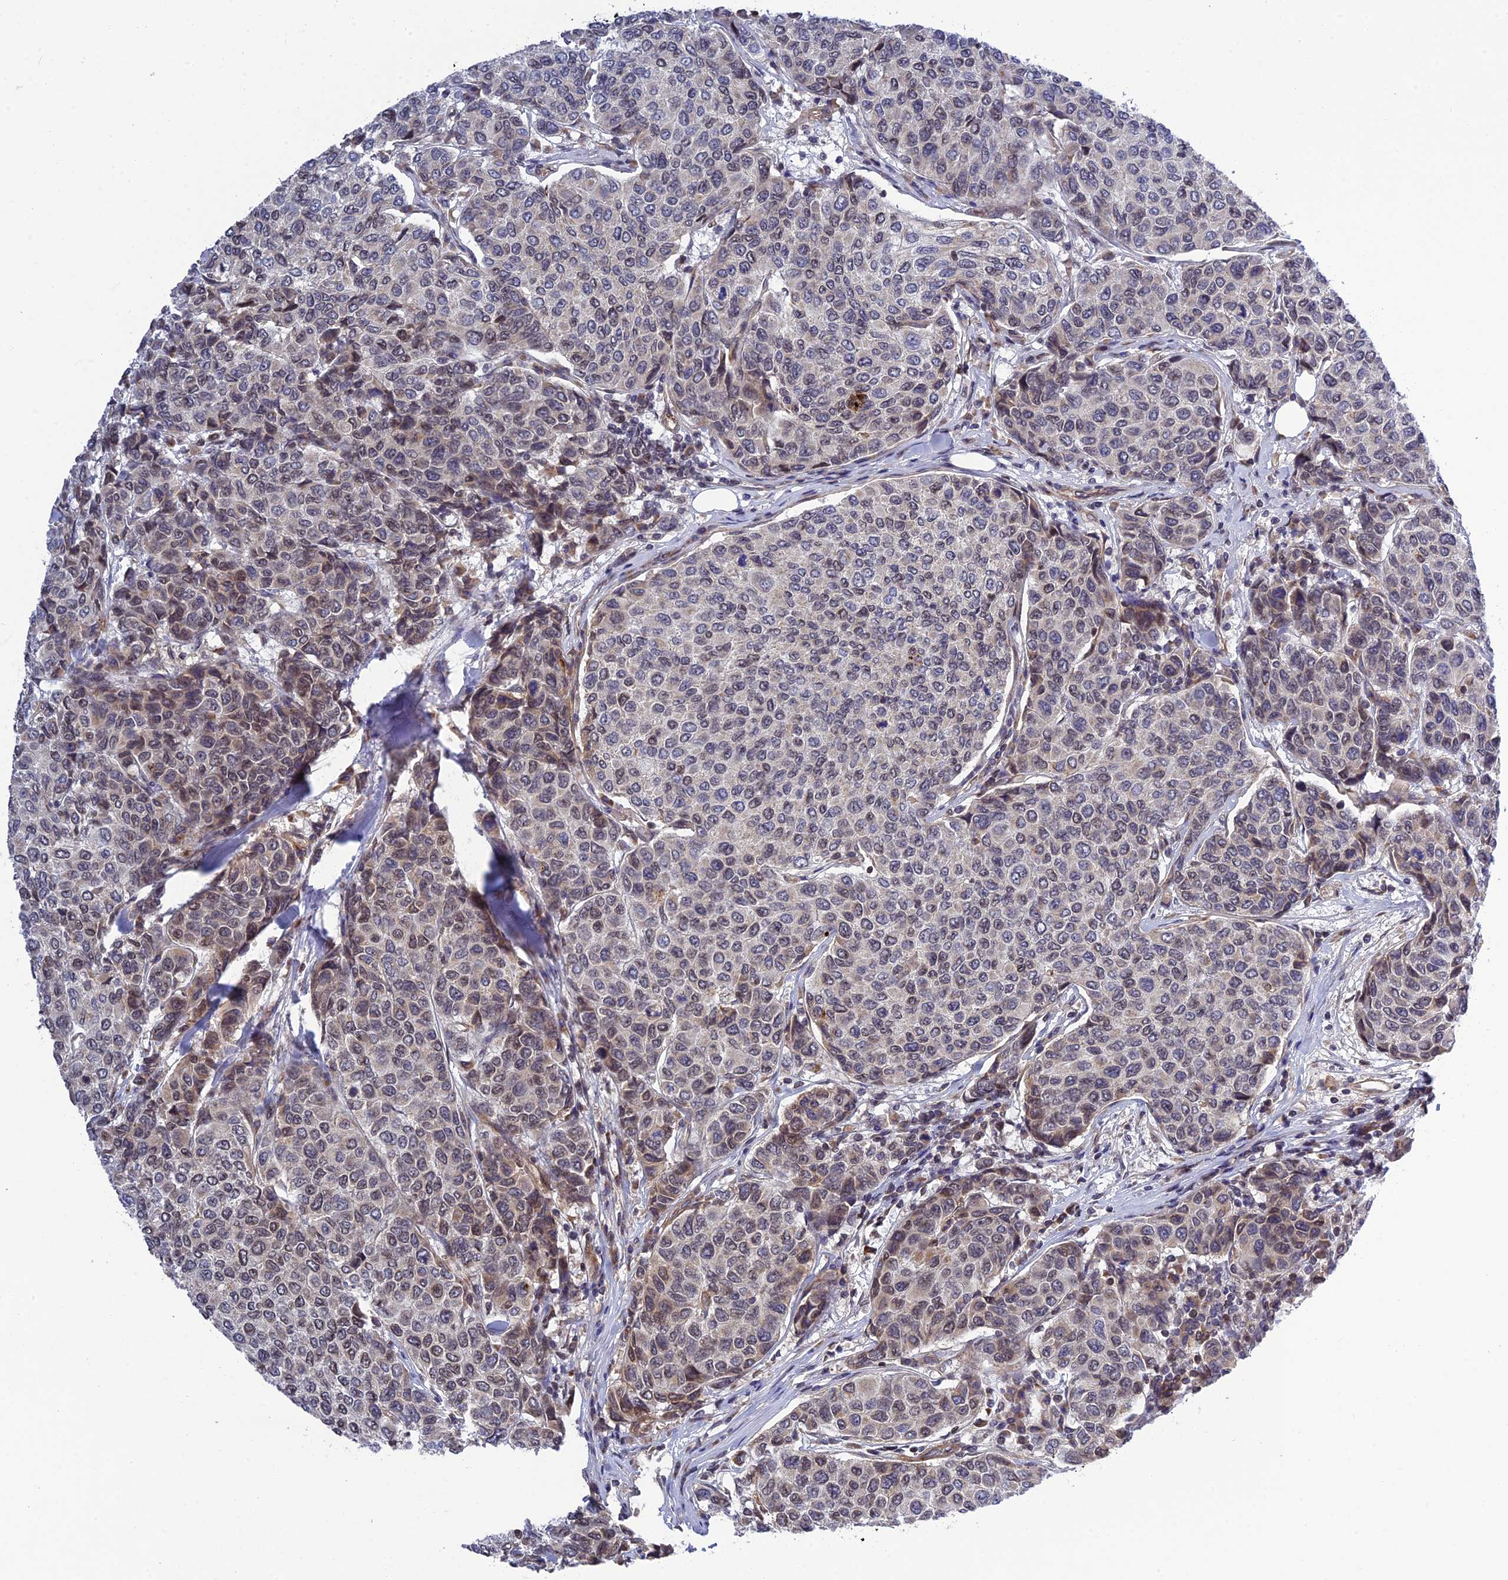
{"staining": {"intensity": "weak", "quantity": "25%-75%", "location": "nuclear"}, "tissue": "breast cancer", "cell_type": "Tumor cells", "image_type": "cancer", "snomed": [{"axis": "morphology", "description": "Duct carcinoma"}, {"axis": "topography", "description": "Breast"}], "caption": "The photomicrograph demonstrates immunohistochemical staining of breast cancer (intraductal carcinoma). There is weak nuclear expression is identified in about 25%-75% of tumor cells.", "gene": "REXO1", "patient": {"sex": "female", "age": 55}}